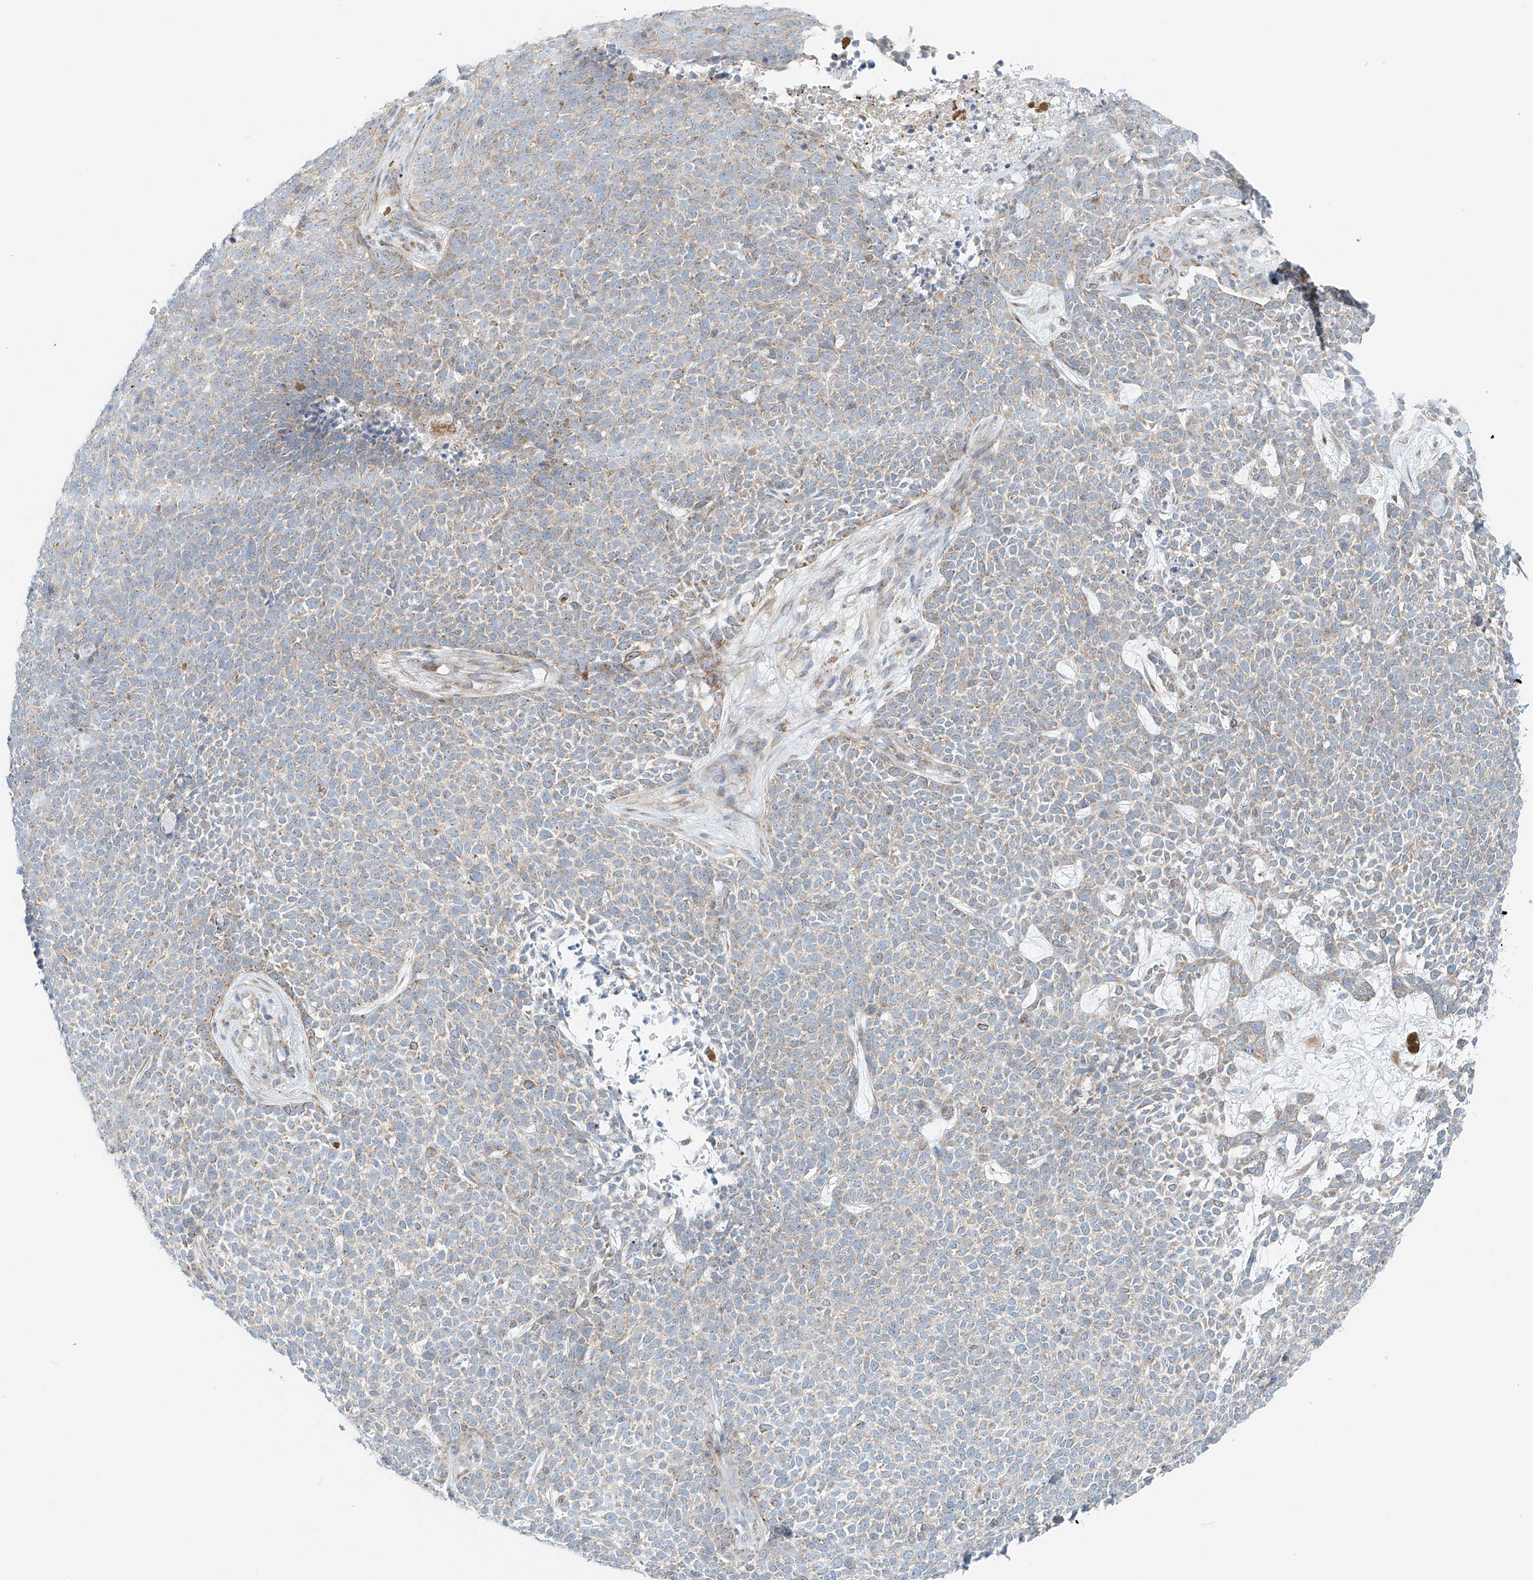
{"staining": {"intensity": "weak", "quantity": "25%-75%", "location": "cytoplasmic/membranous"}, "tissue": "skin cancer", "cell_type": "Tumor cells", "image_type": "cancer", "snomed": [{"axis": "morphology", "description": "Basal cell carcinoma"}, {"axis": "topography", "description": "Skin"}], "caption": "IHC staining of skin cancer (basal cell carcinoma), which exhibits low levels of weak cytoplasmic/membranous positivity in about 25%-75% of tumor cells indicating weak cytoplasmic/membranous protein expression. The staining was performed using DAB (brown) for protein detection and nuclei were counterstained in hematoxylin (blue).", "gene": "EIPR1", "patient": {"sex": "female", "age": 84}}